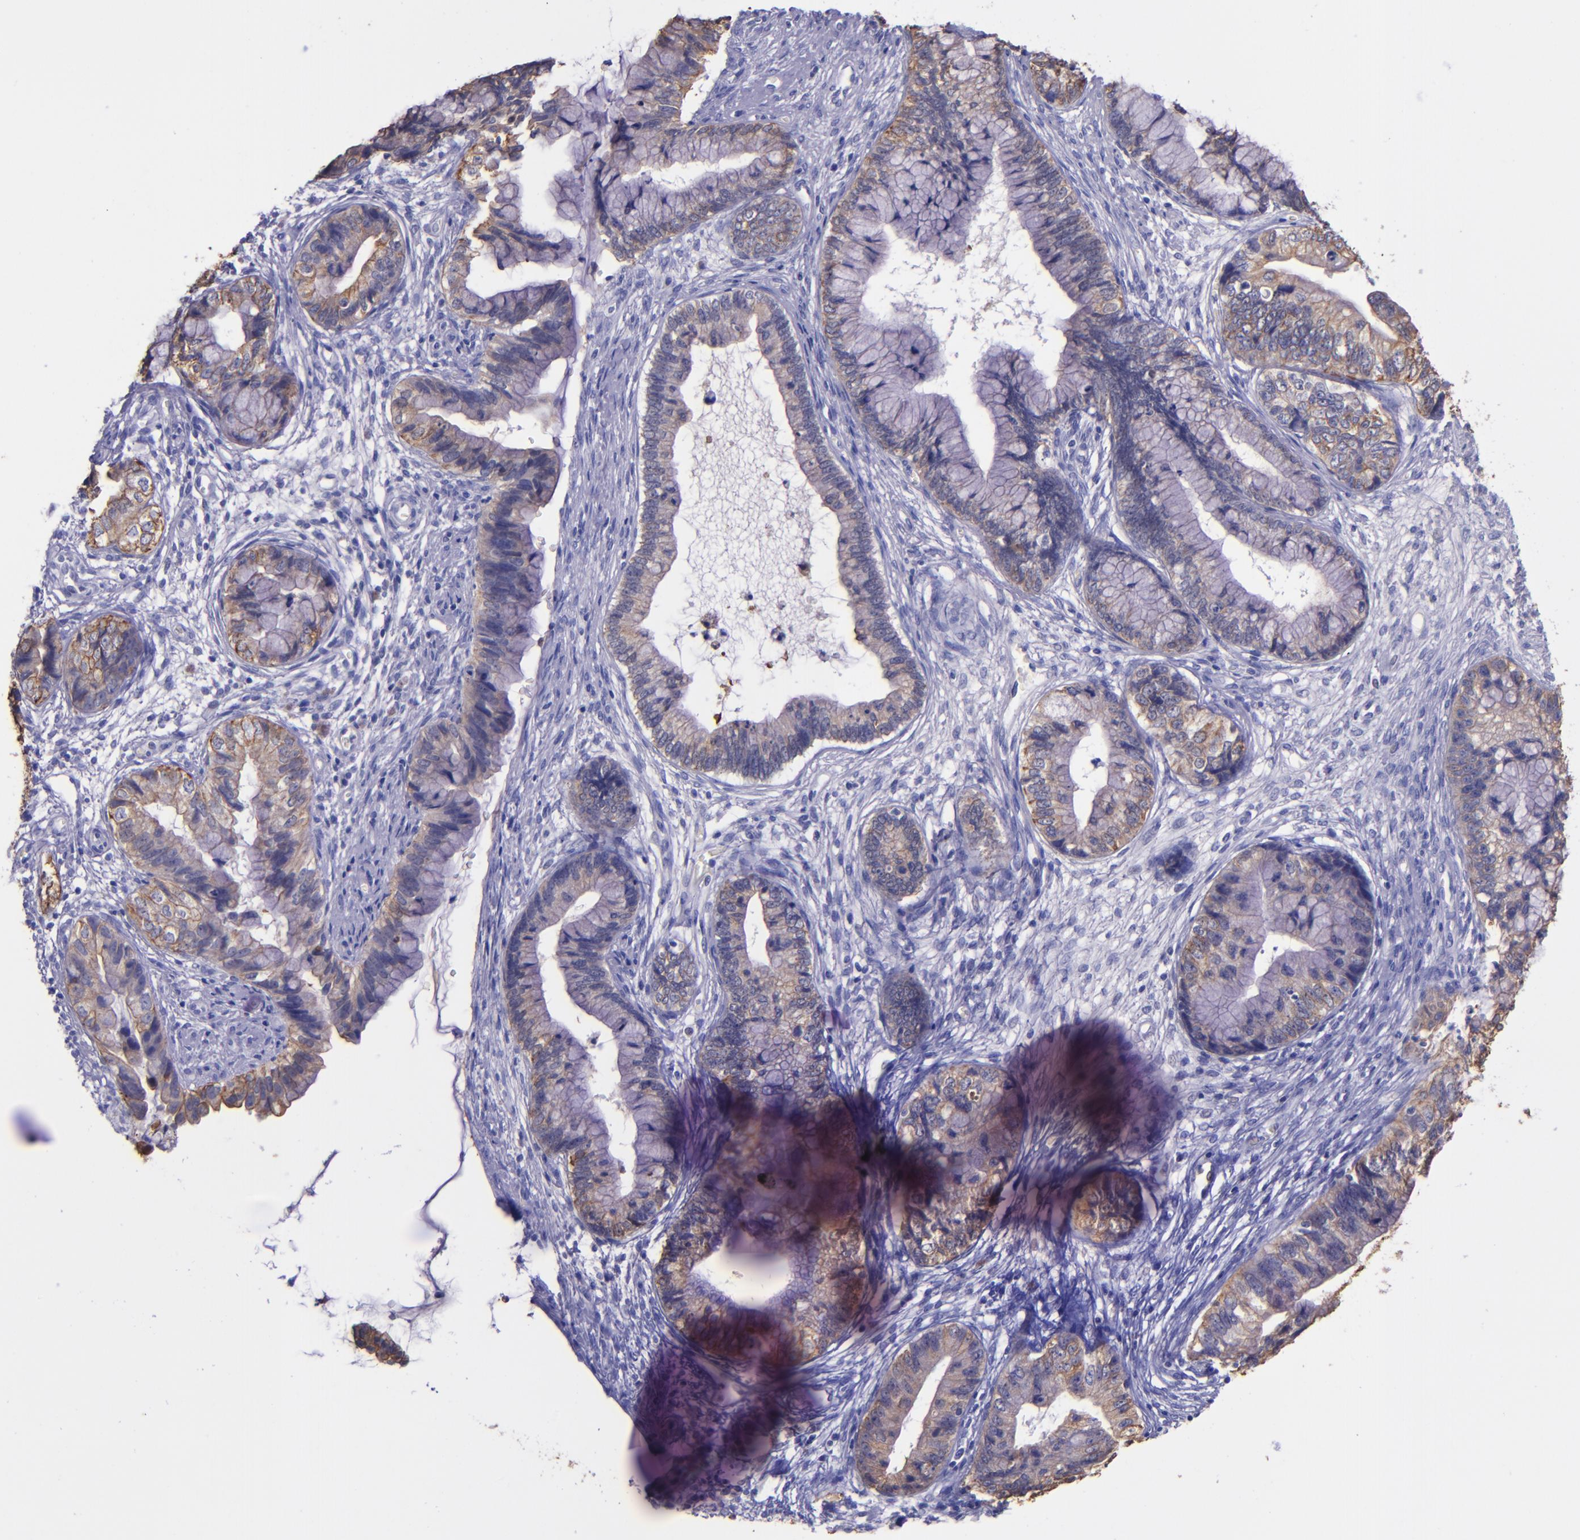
{"staining": {"intensity": "weak", "quantity": ">75%", "location": "cytoplasmic/membranous"}, "tissue": "cervical cancer", "cell_type": "Tumor cells", "image_type": "cancer", "snomed": [{"axis": "morphology", "description": "Adenocarcinoma, NOS"}, {"axis": "topography", "description": "Cervix"}], "caption": "This is a micrograph of immunohistochemistry (IHC) staining of cervical cancer (adenocarcinoma), which shows weak expression in the cytoplasmic/membranous of tumor cells.", "gene": "KRT4", "patient": {"sex": "female", "age": 44}}